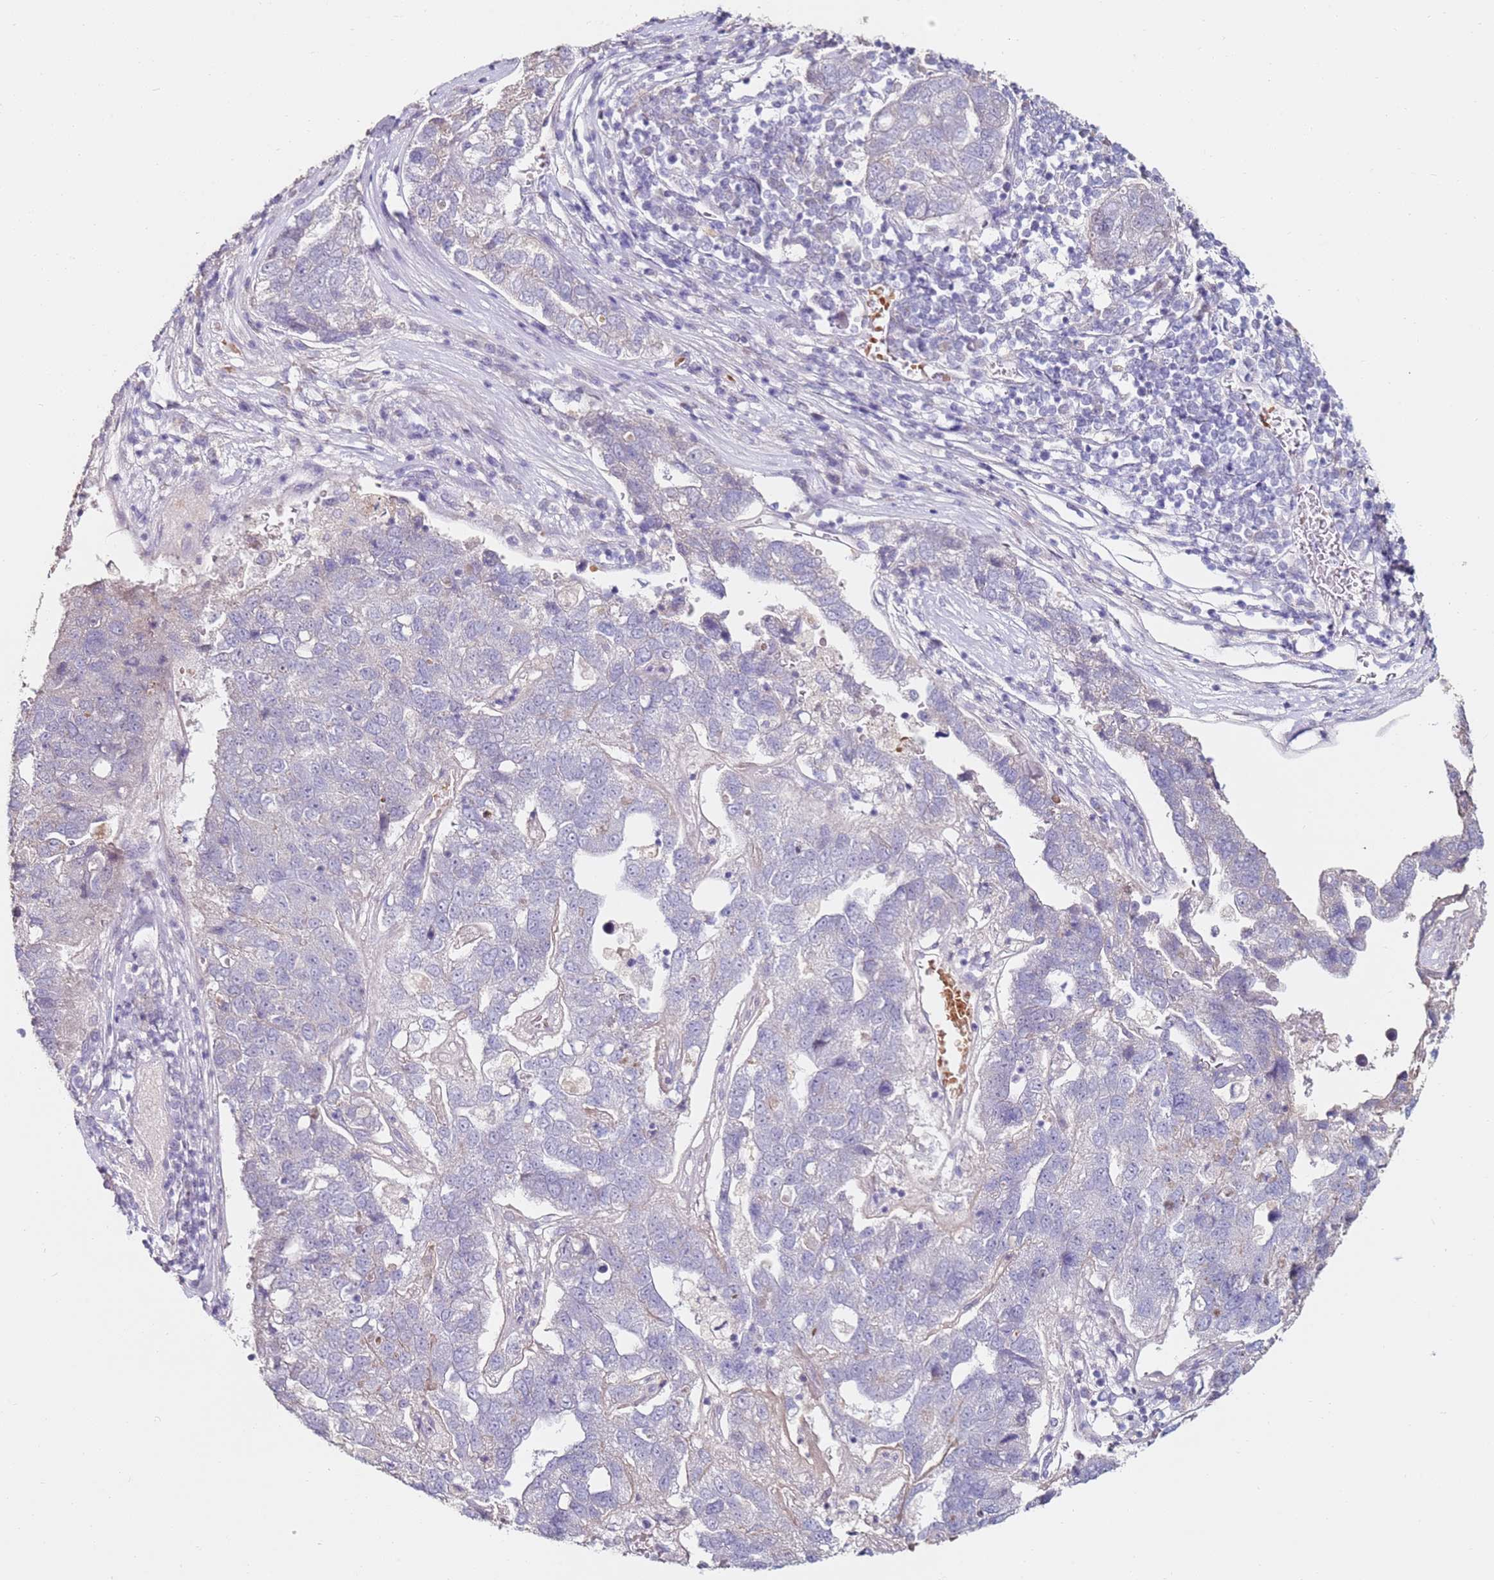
{"staining": {"intensity": "negative", "quantity": "none", "location": "none"}, "tissue": "pancreatic cancer", "cell_type": "Tumor cells", "image_type": "cancer", "snomed": [{"axis": "morphology", "description": "Adenocarcinoma, NOS"}, {"axis": "topography", "description": "Pancreas"}], "caption": "Immunohistochemistry (IHC) micrograph of pancreatic cancer stained for a protein (brown), which exhibits no staining in tumor cells.", "gene": "RARS2", "patient": {"sex": "female", "age": 61}}